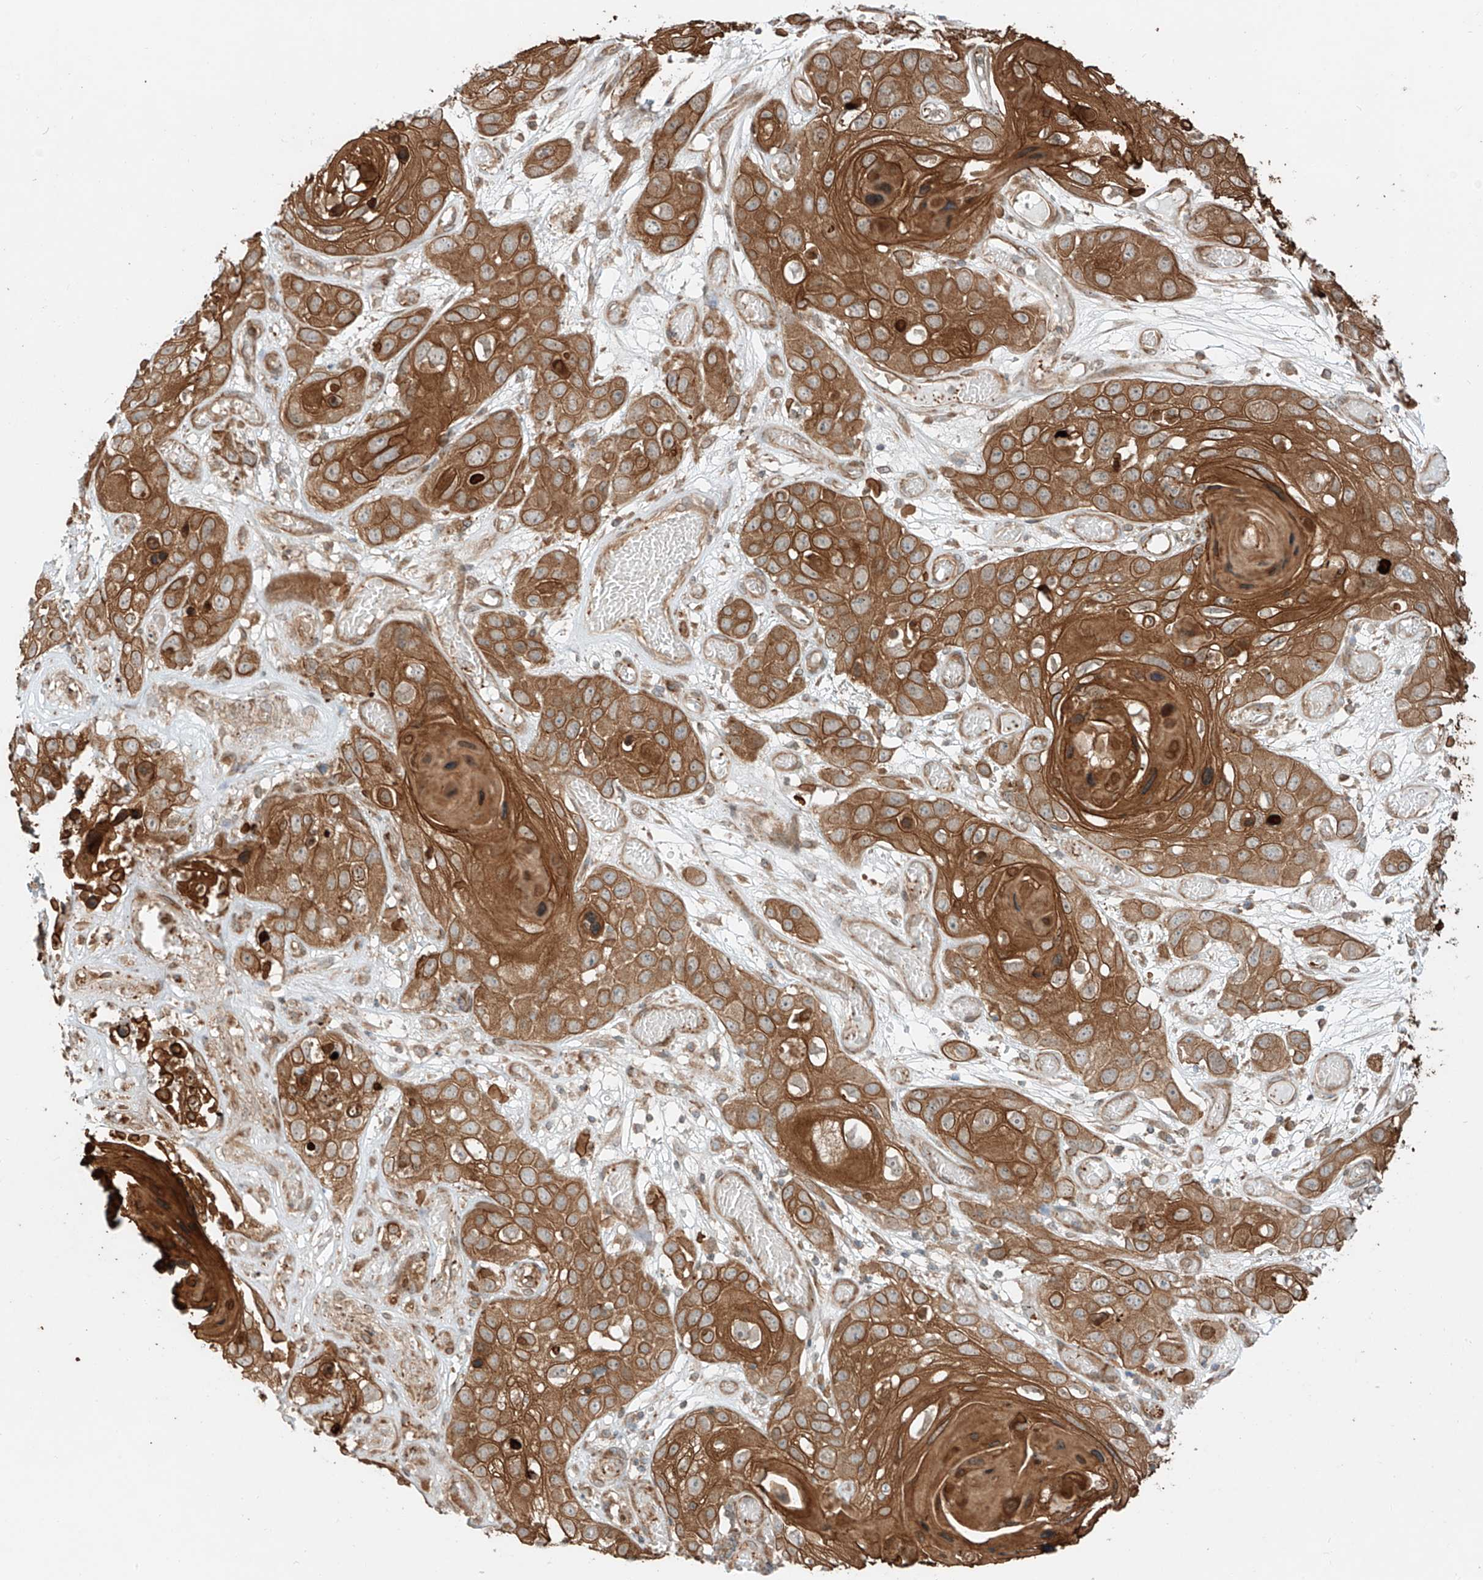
{"staining": {"intensity": "strong", "quantity": ">75%", "location": "cytoplasmic/membranous"}, "tissue": "skin cancer", "cell_type": "Tumor cells", "image_type": "cancer", "snomed": [{"axis": "morphology", "description": "Squamous cell carcinoma, NOS"}, {"axis": "topography", "description": "Skin"}], "caption": "IHC photomicrograph of neoplastic tissue: skin cancer stained using immunohistochemistry shows high levels of strong protein expression localized specifically in the cytoplasmic/membranous of tumor cells, appearing as a cytoplasmic/membranous brown color.", "gene": "CEP162", "patient": {"sex": "male", "age": 55}}